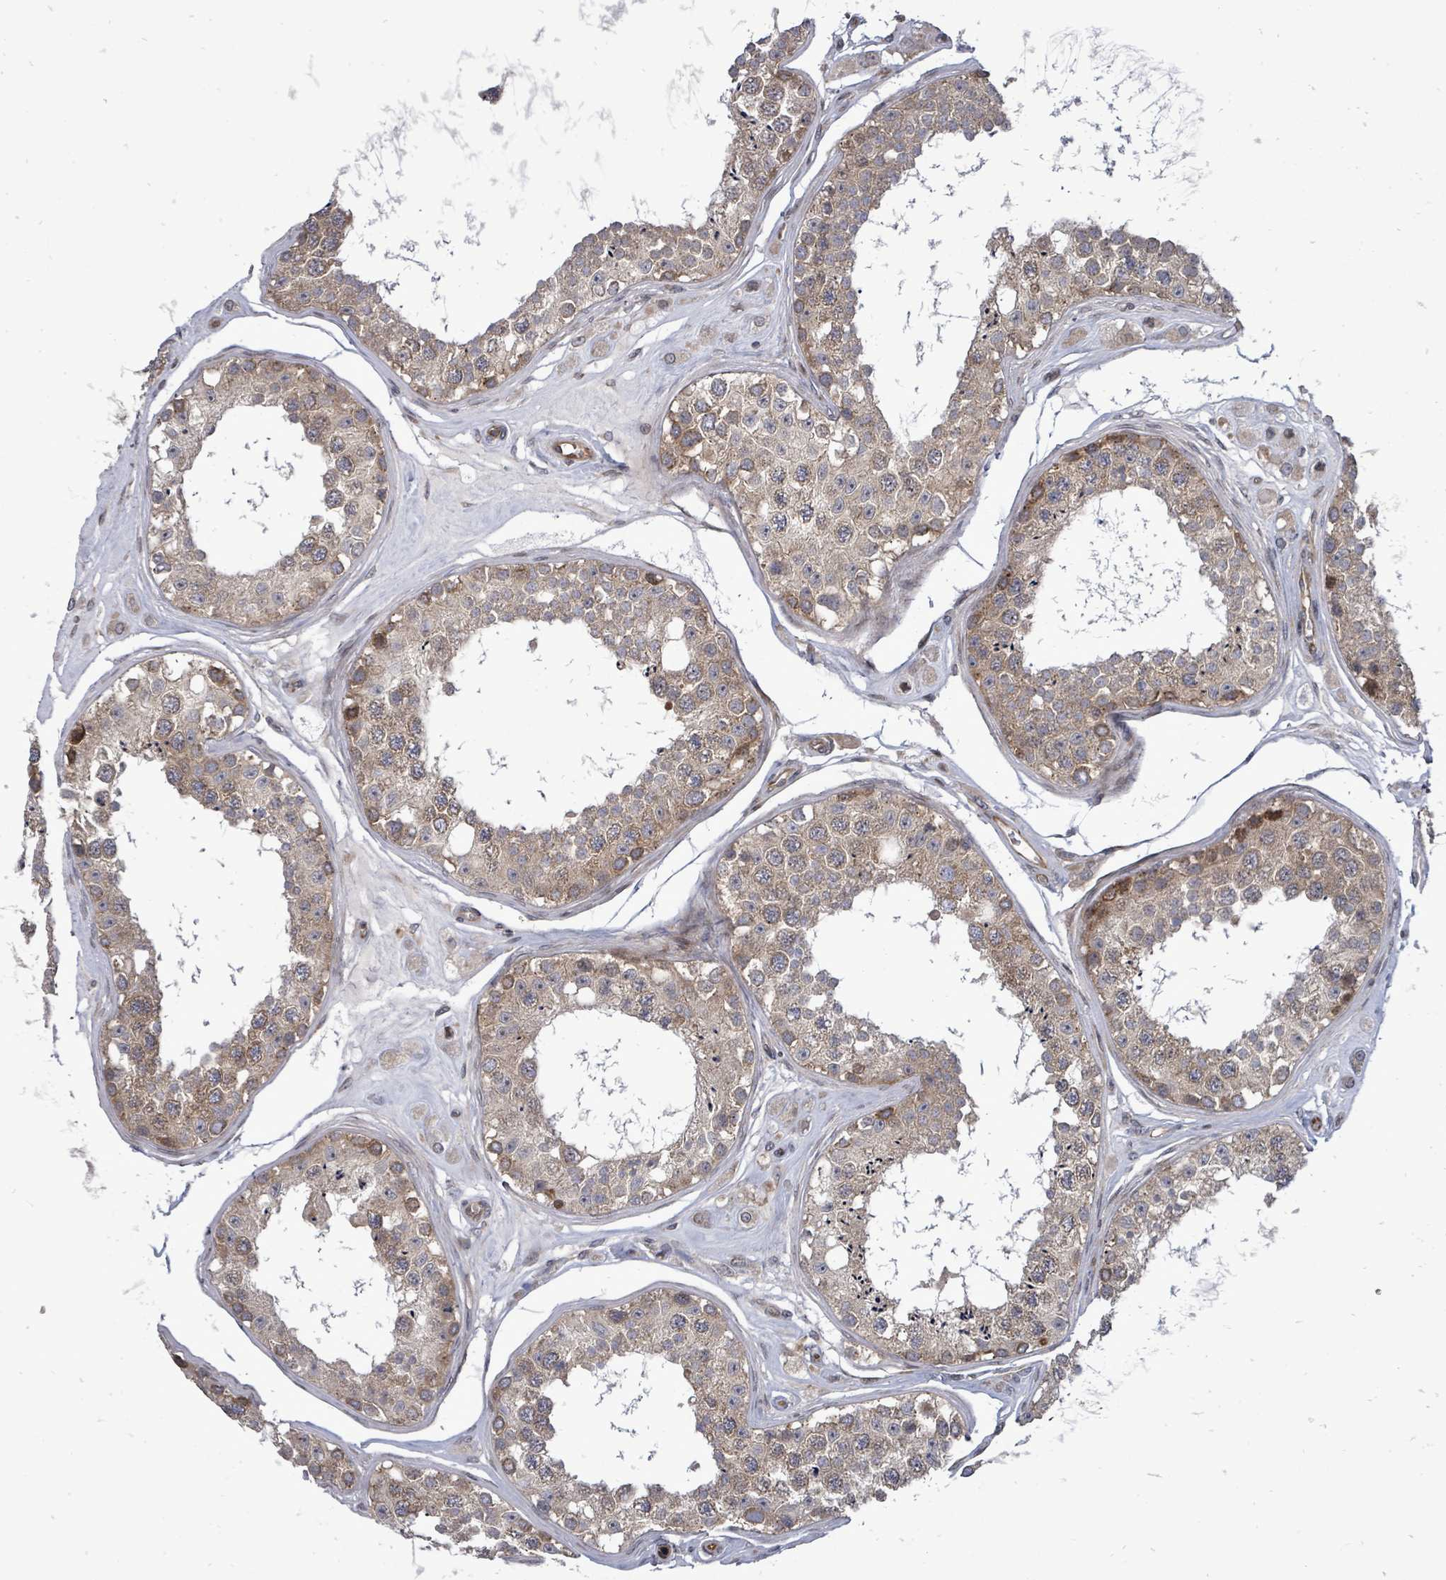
{"staining": {"intensity": "moderate", "quantity": ">75%", "location": "cytoplasmic/membranous"}, "tissue": "testis", "cell_type": "Cells in seminiferous ducts", "image_type": "normal", "snomed": [{"axis": "morphology", "description": "Normal tissue, NOS"}, {"axis": "topography", "description": "Testis"}], "caption": "Testis stained with immunohistochemistry displays moderate cytoplasmic/membranous staining in about >75% of cells in seminiferous ducts. Using DAB (brown) and hematoxylin (blue) stains, captured at high magnification using brightfield microscopy.", "gene": "RALGAPB", "patient": {"sex": "male", "age": 25}}